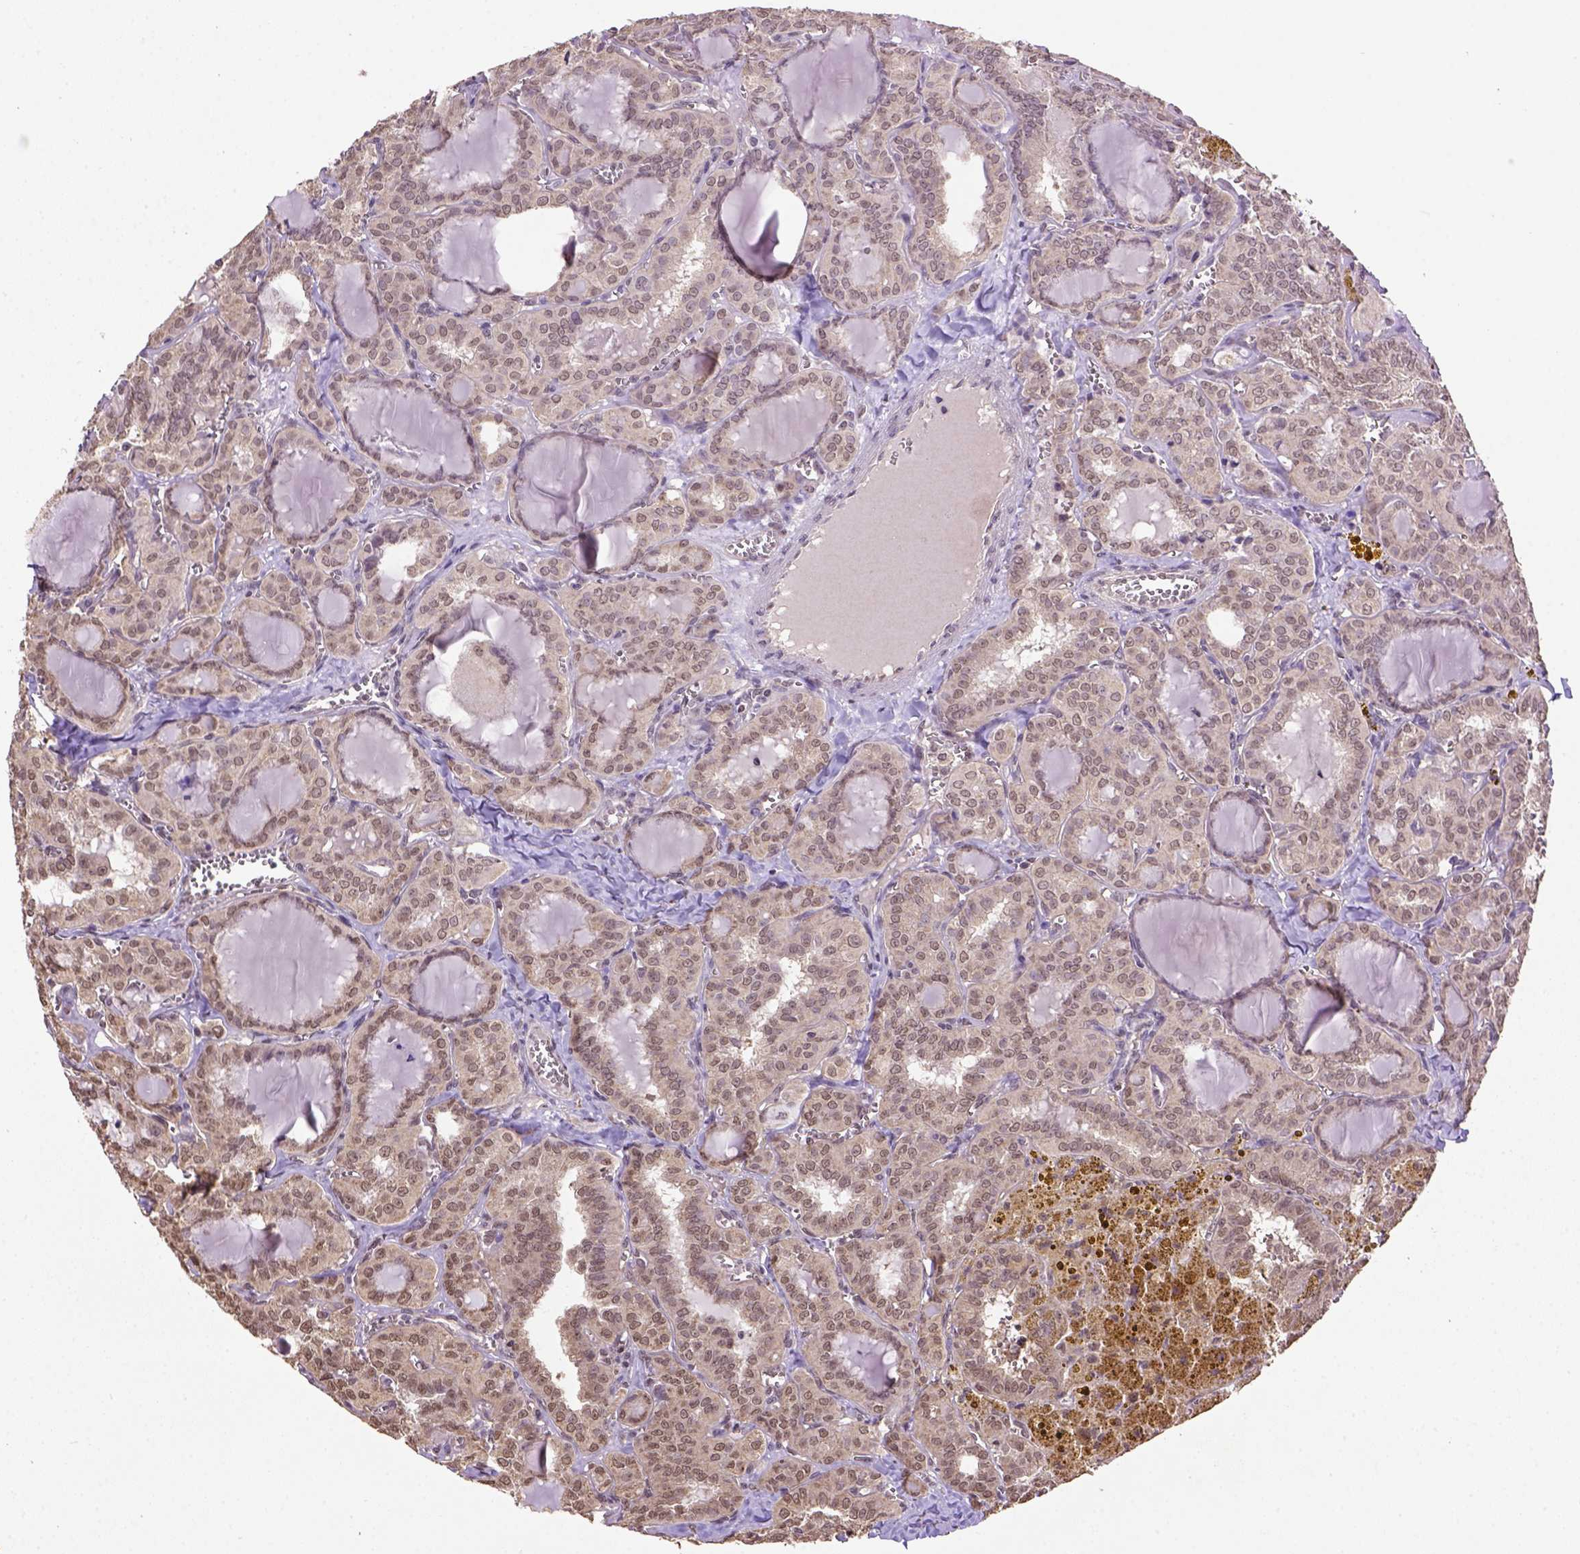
{"staining": {"intensity": "weak", "quantity": ">75%", "location": "cytoplasmic/membranous"}, "tissue": "thyroid cancer", "cell_type": "Tumor cells", "image_type": "cancer", "snomed": [{"axis": "morphology", "description": "Papillary adenocarcinoma, NOS"}, {"axis": "topography", "description": "Thyroid gland"}], "caption": "Papillary adenocarcinoma (thyroid) stained with a brown dye demonstrates weak cytoplasmic/membranous positive staining in approximately >75% of tumor cells.", "gene": "WDR17", "patient": {"sex": "female", "age": 41}}